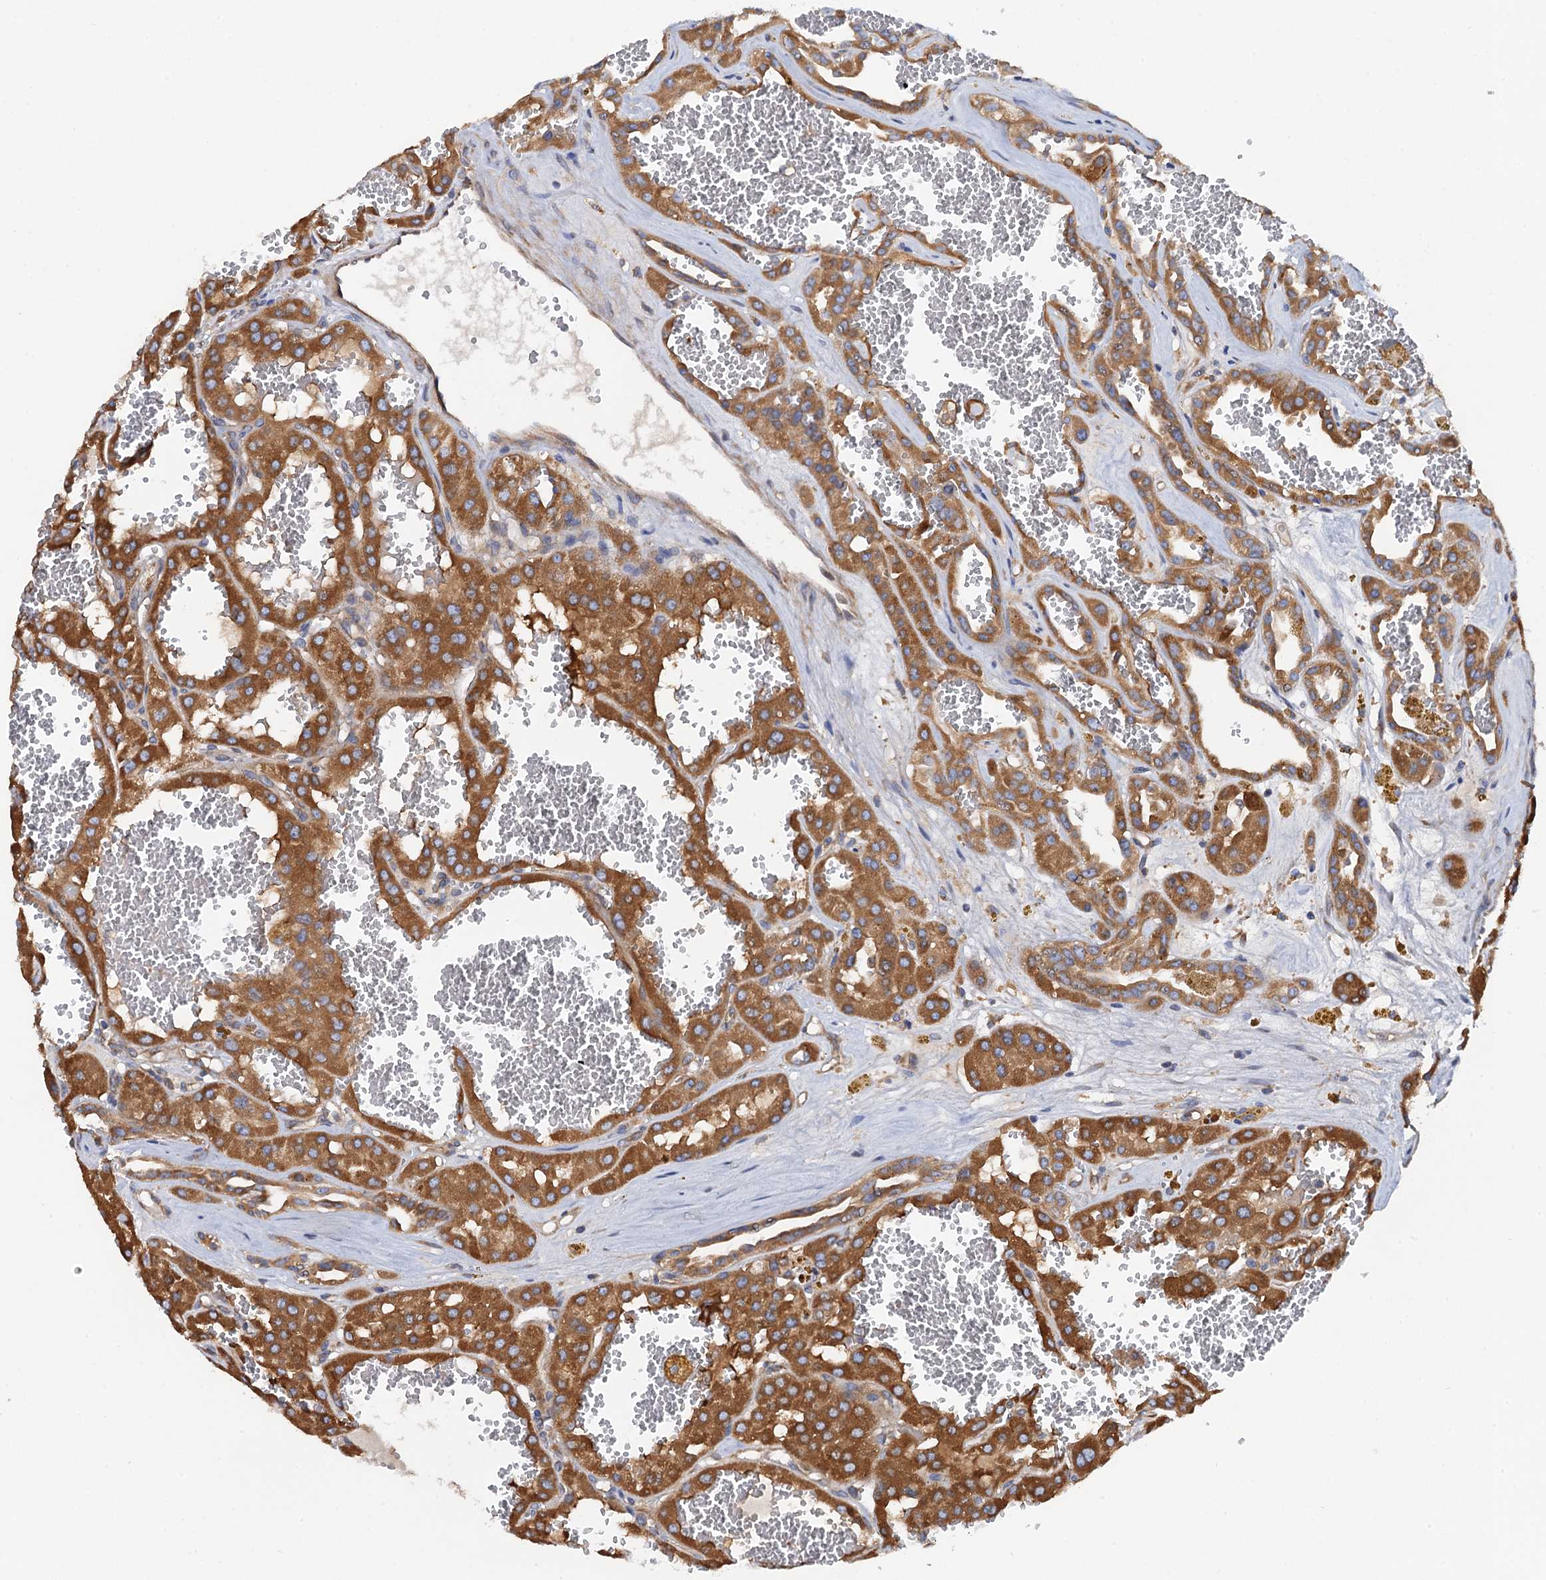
{"staining": {"intensity": "strong", "quantity": ">75%", "location": "cytoplasmic/membranous"}, "tissue": "renal cancer", "cell_type": "Tumor cells", "image_type": "cancer", "snomed": [{"axis": "morphology", "description": "Carcinoma, NOS"}, {"axis": "topography", "description": "Kidney"}], "caption": "The histopathology image displays immunohistochemical staining of carcinoma (renal). There is strong cytoplasmic/membranous staining is appreciated in approximately >75% of tumor cells. (brown staining indicates protein expression, while blue staining denotes nuclei).", "gene": "MRPL48", "patient": {"sex": "female", "age": 75}}